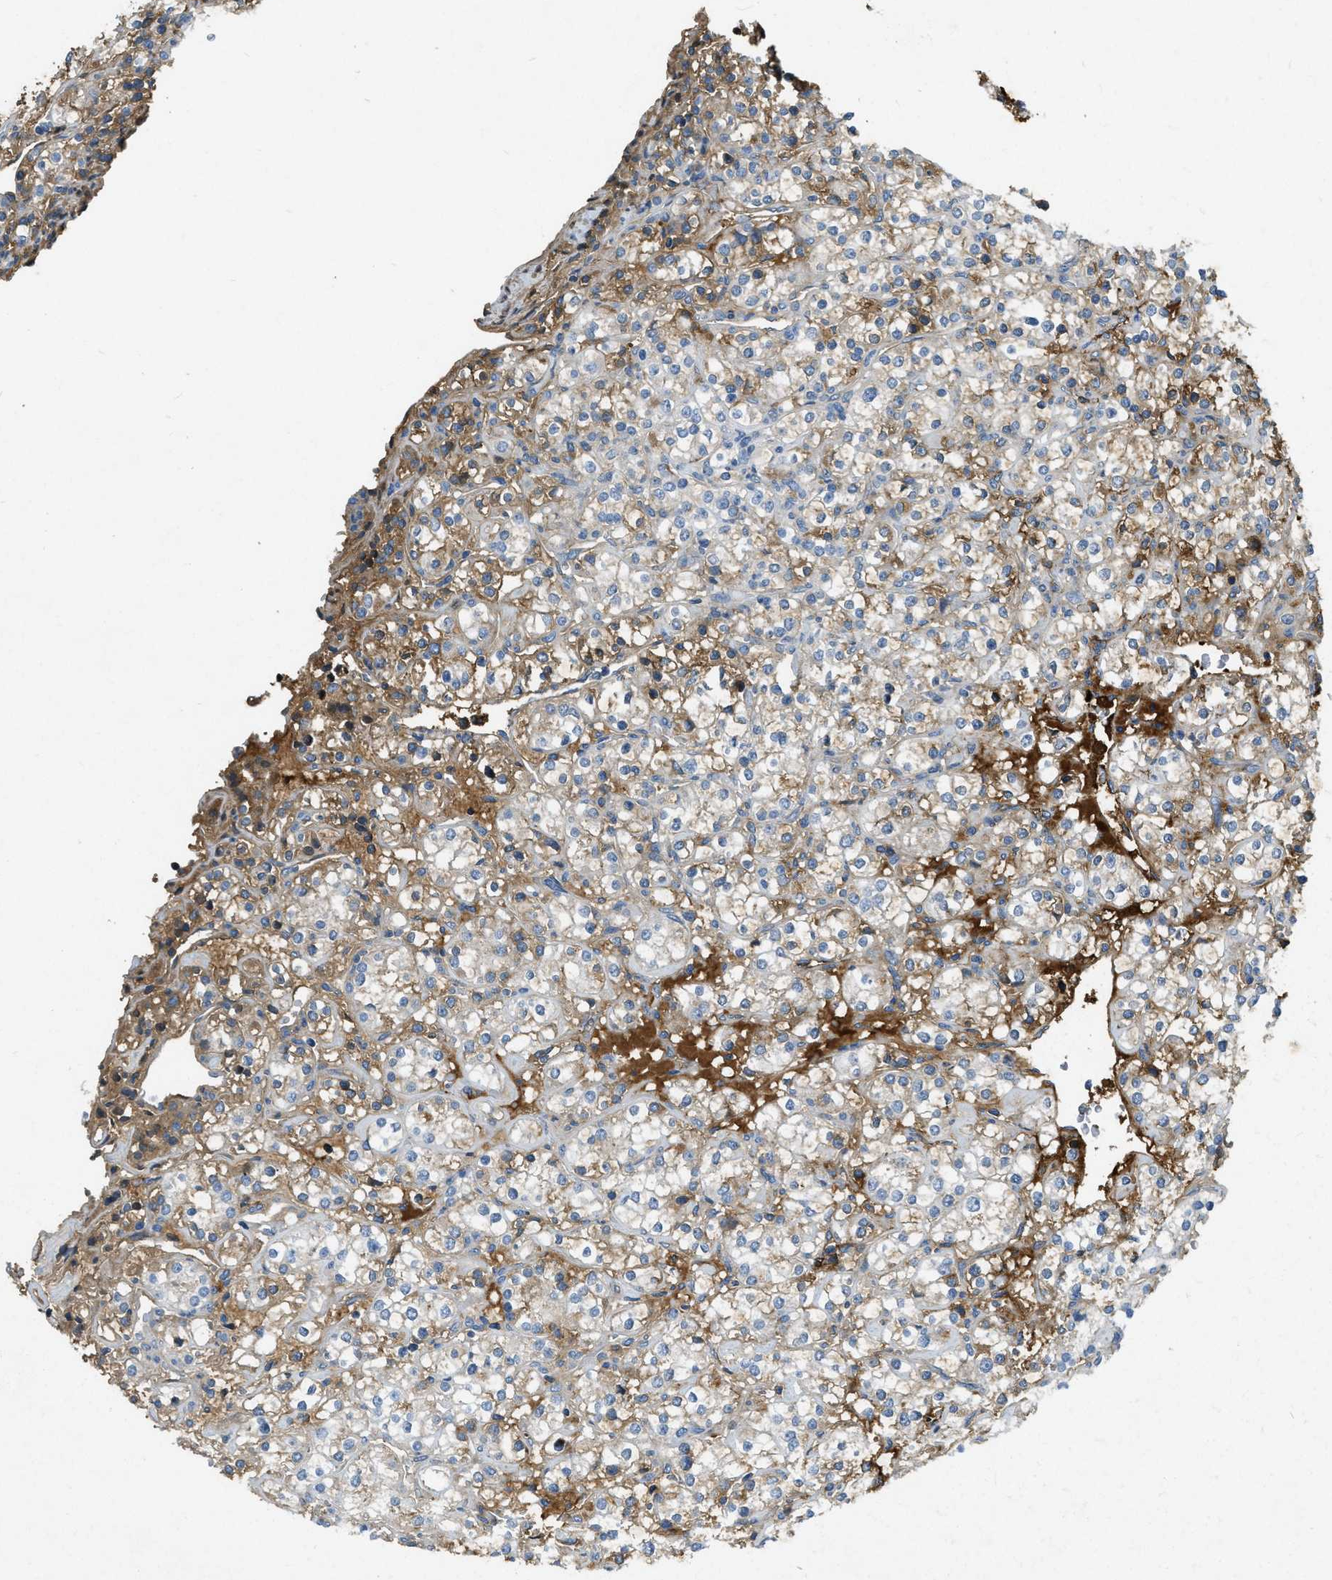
{"staining": {"intensity": "moderate", "quantity": "<25%", "location": "cytoplasmic/membranous"}, "tissue": "renal cancer", "cell_type": "Tumor cells", "image_type": "cancer", "snomed": [{"axis": "morphology", "description": "Adenocarcinoma, NOS"}, {"axis": "topography", "description": "Kidney"}], "caption": "About <25% of tumor cells in adenocarcinoma (renal) show moderate cytoplasmic/membranous protein staining as visualized by brown immunohistochemical staining.", "gene": "PRTN3", "patient": {"sex": "male", "age": 77}}